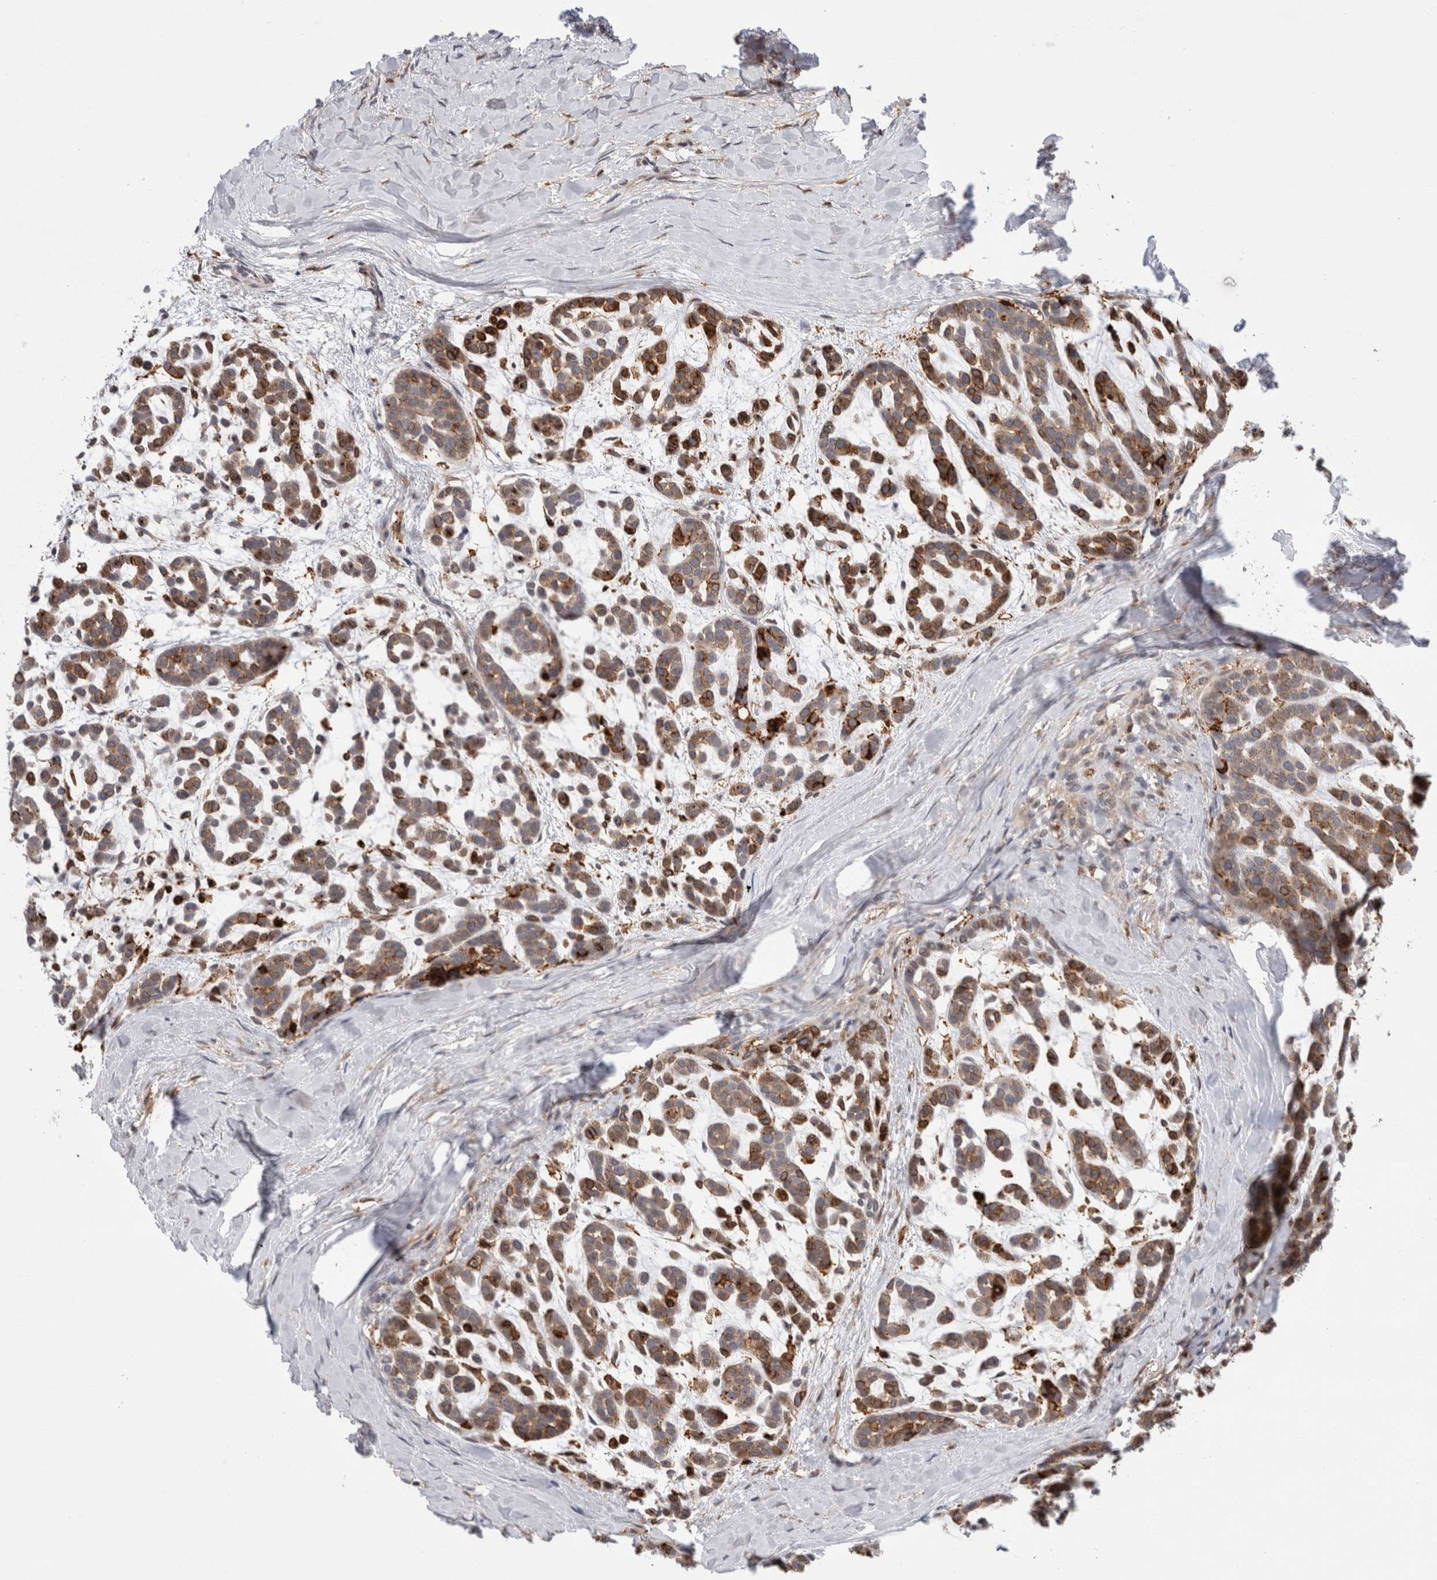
{"staining": {"intensity": "weak", "quantity": ">75%", "location": "cytoplasmic/membranous"}, "tissue": "head and neck cancer", "cell_type": "Tumor cells", "image_type": "cancer", "snomed": [{"axis": "morphology", "description": "Adenocarcinoma, NOS"}, {"axis": "morphology", "description": "Adenoma, NOS"}, {"axis": "topography", "description": "Head-Neck"}], "caption": "Protein staining shows weak cytoplasmic/membranous positivity in approximately >75% of tumor cells in head and neck cancer (adenoma).", "gene": "CCDC88B", "patient": {"sex": "female", "age": 55}}